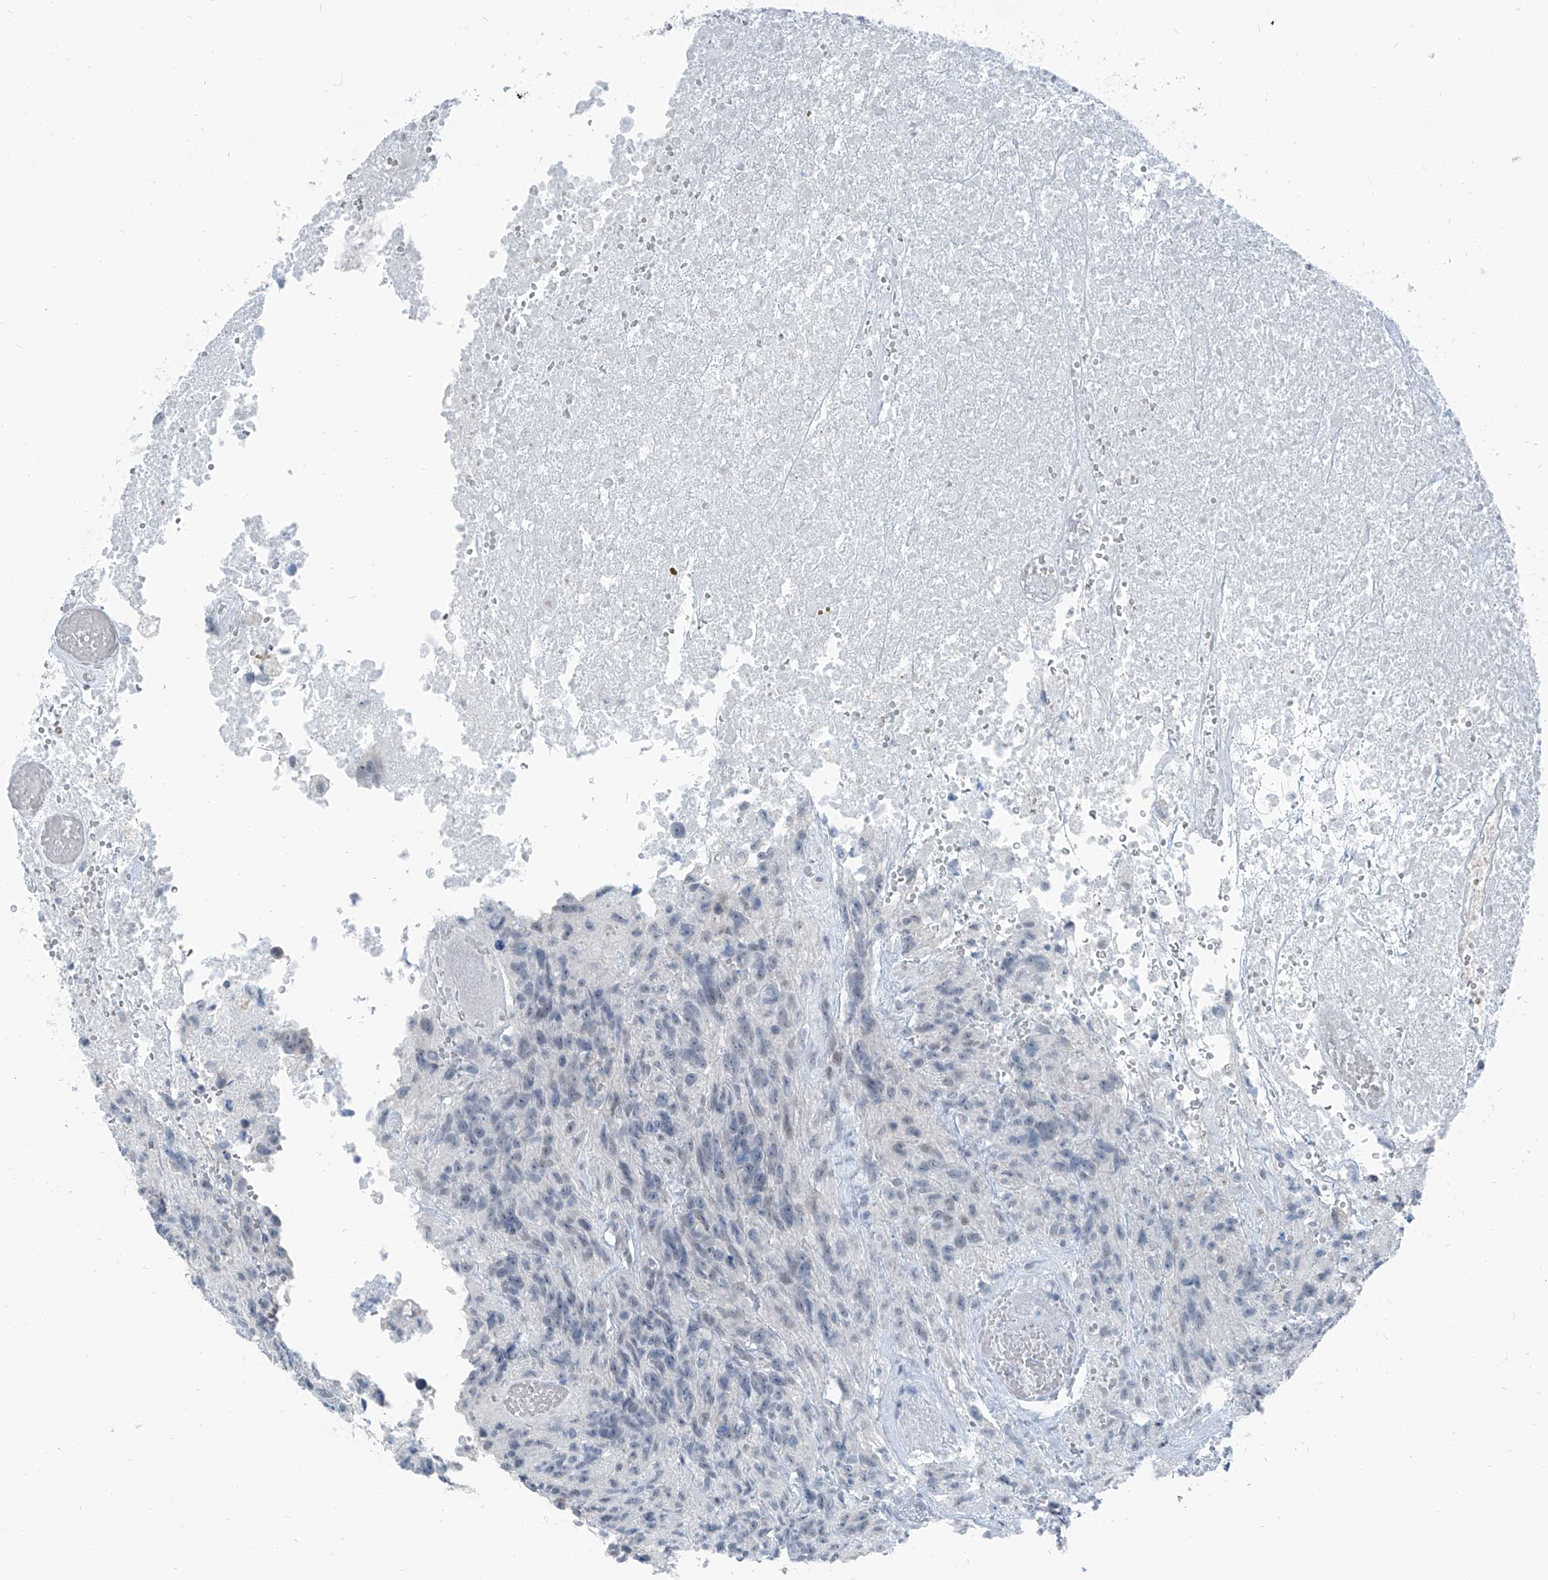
{"staining": {"intensity": "negative", "quantity": "none", "location": "none"}, "tissue": "glioma", "cell_type": "Tumor cells", "image_type": "cancer", "snomed": [{"axis": "morphology", "description": "Glioma, malignant, High grade"}, {"axis": "topography", "description": "Brain"}], "caption": "Immunohistochemical staining of glioma exhibits no significant expression in tumor cells.", "gene": "RGN", "patient": {"sex": "male", "age": 69}}